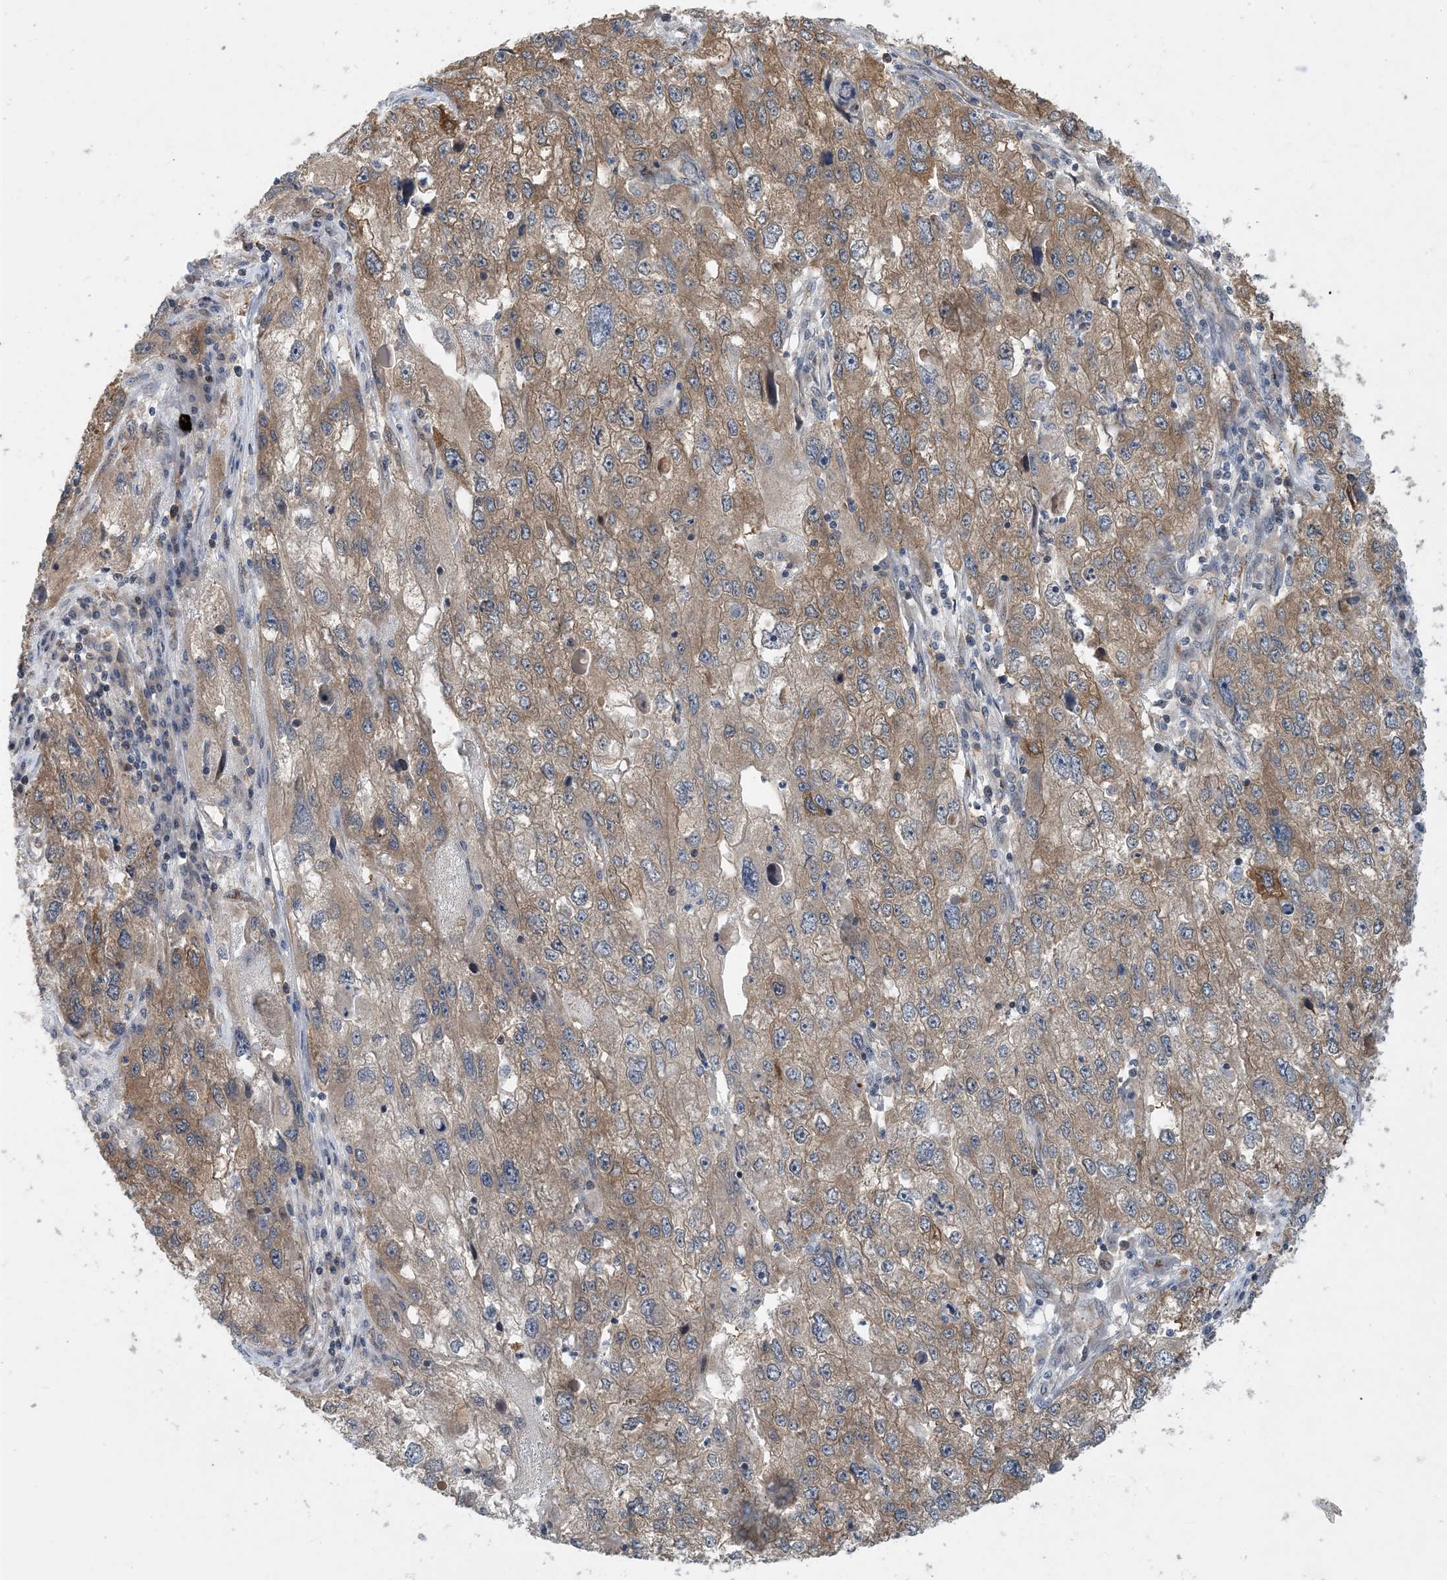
{"staining": {"intensity": "moderate", "quantity": "25%-75%", "location": "cytoplasmic/membranous"}, "tissue": "endometrial cancer", "cell_type": "Tumor cells", "image_type": "cancer", "snomed": [{"axis": "morphology", "description": "Adenocarcinoma, NOS"}, {"axis": "topography", "description": "Endometrium"}], "caption": "DAB immunohistochemical staining of adenocarcinoma (endometrial) demonstrates moderate cytoplasmic/membranous protein positivity in about 25%-75% of tumor cells. The protein of interest is stained brown, and the nuclei are stained in blue (DAB (3,3'-diaminobenzidine) IHC with brightfield microscopy, high magnification).", "gene": "TINAG", "patient": {"sex": "female", "age": 49}}